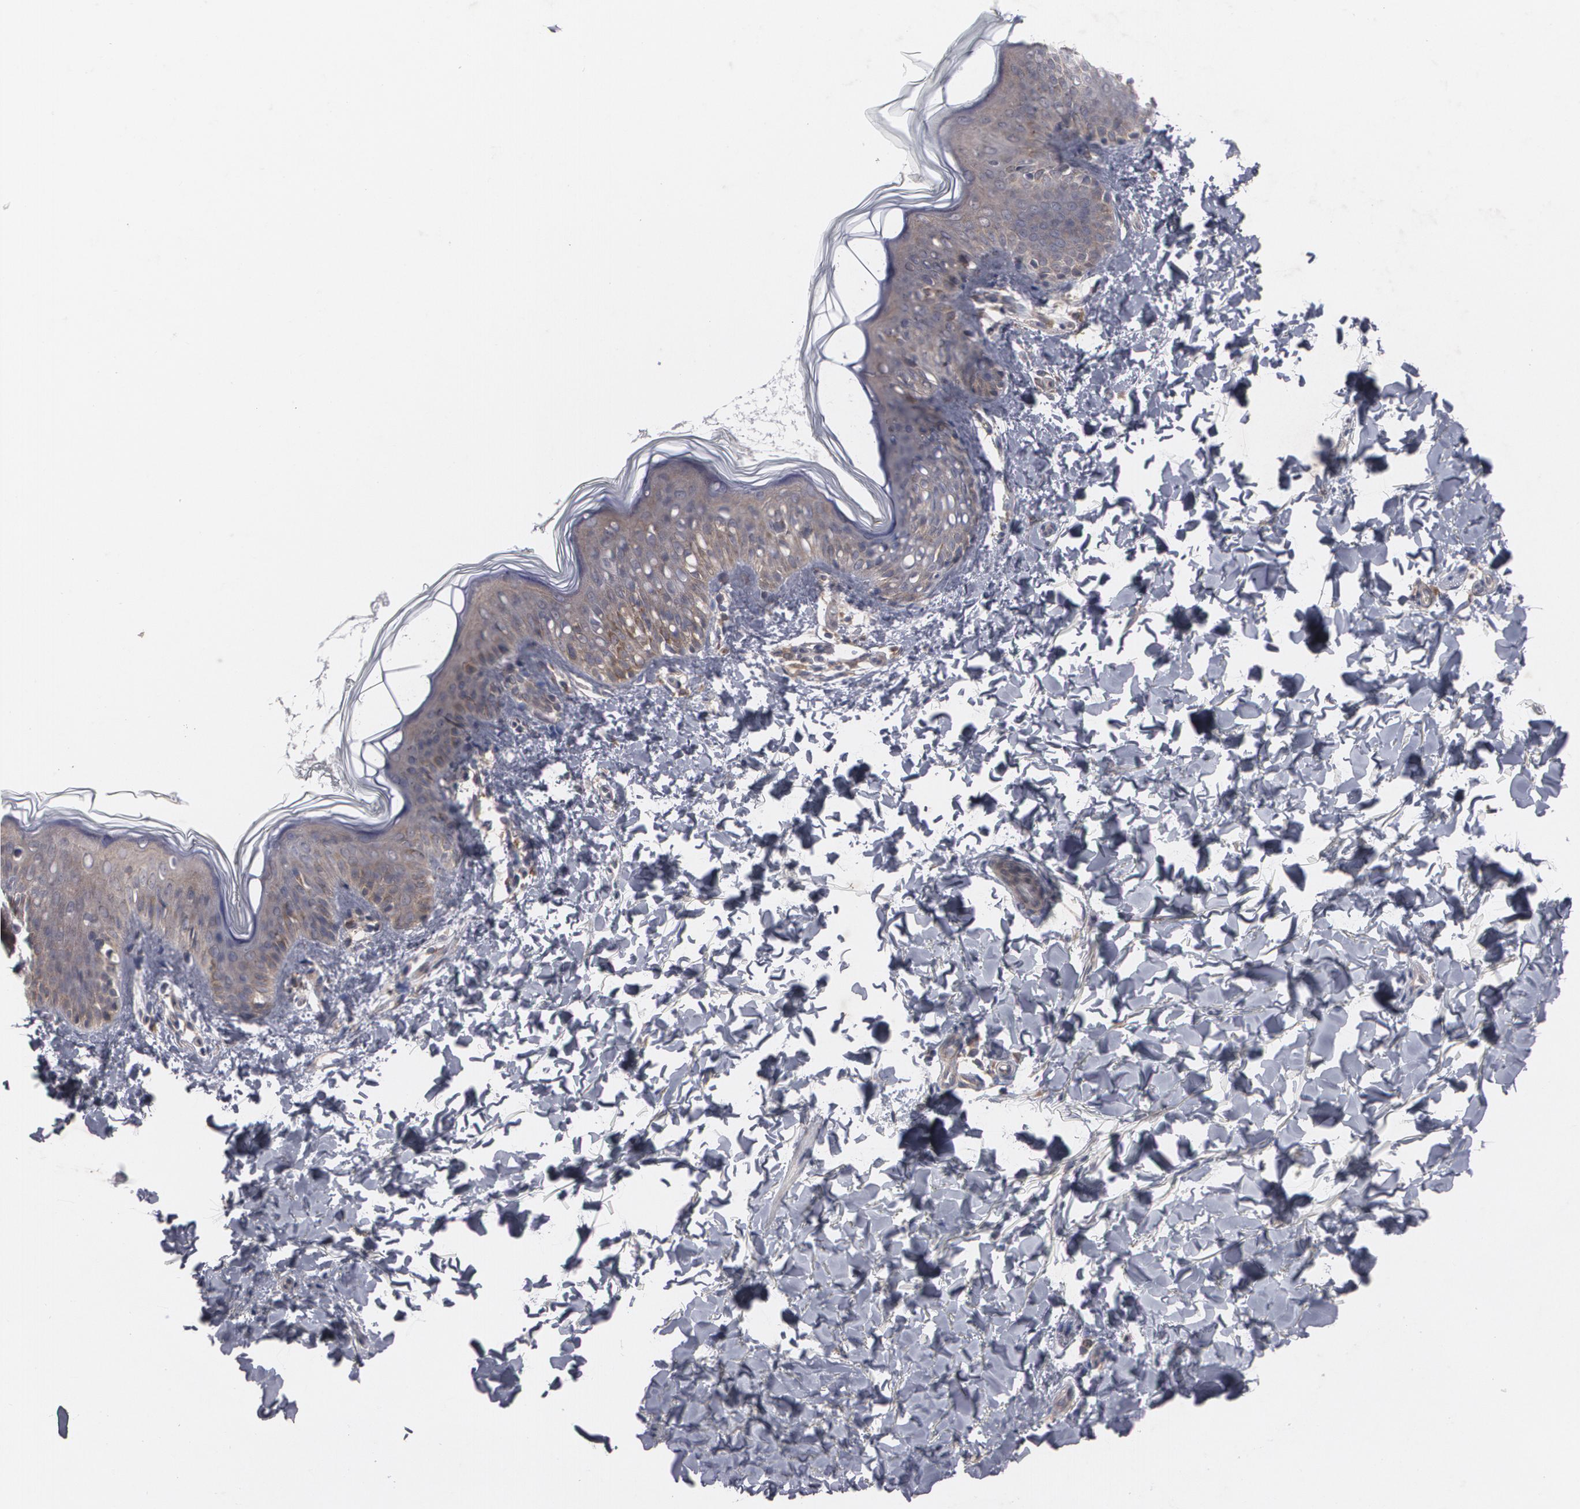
{"staining": {"intensity": "negative", "quantity": "none", "location": "none"}, "tissue": "skin", "cell_type": "Fibroblasts", "image_type": "normal", "snomed": [{"axis": "morphology", "description": "Normal tissue, NOS"}, {"axis": "topography", "description": "Skin"}], "caption": "Image shows no protein positivity in fibroblasts of normal skin. (Brightfield microscopy of DAB (3,3'-diaminobenzidine) IHC at high magnification).", "gene": "HTT", "patient": {"sex": "female", "age": 4}}